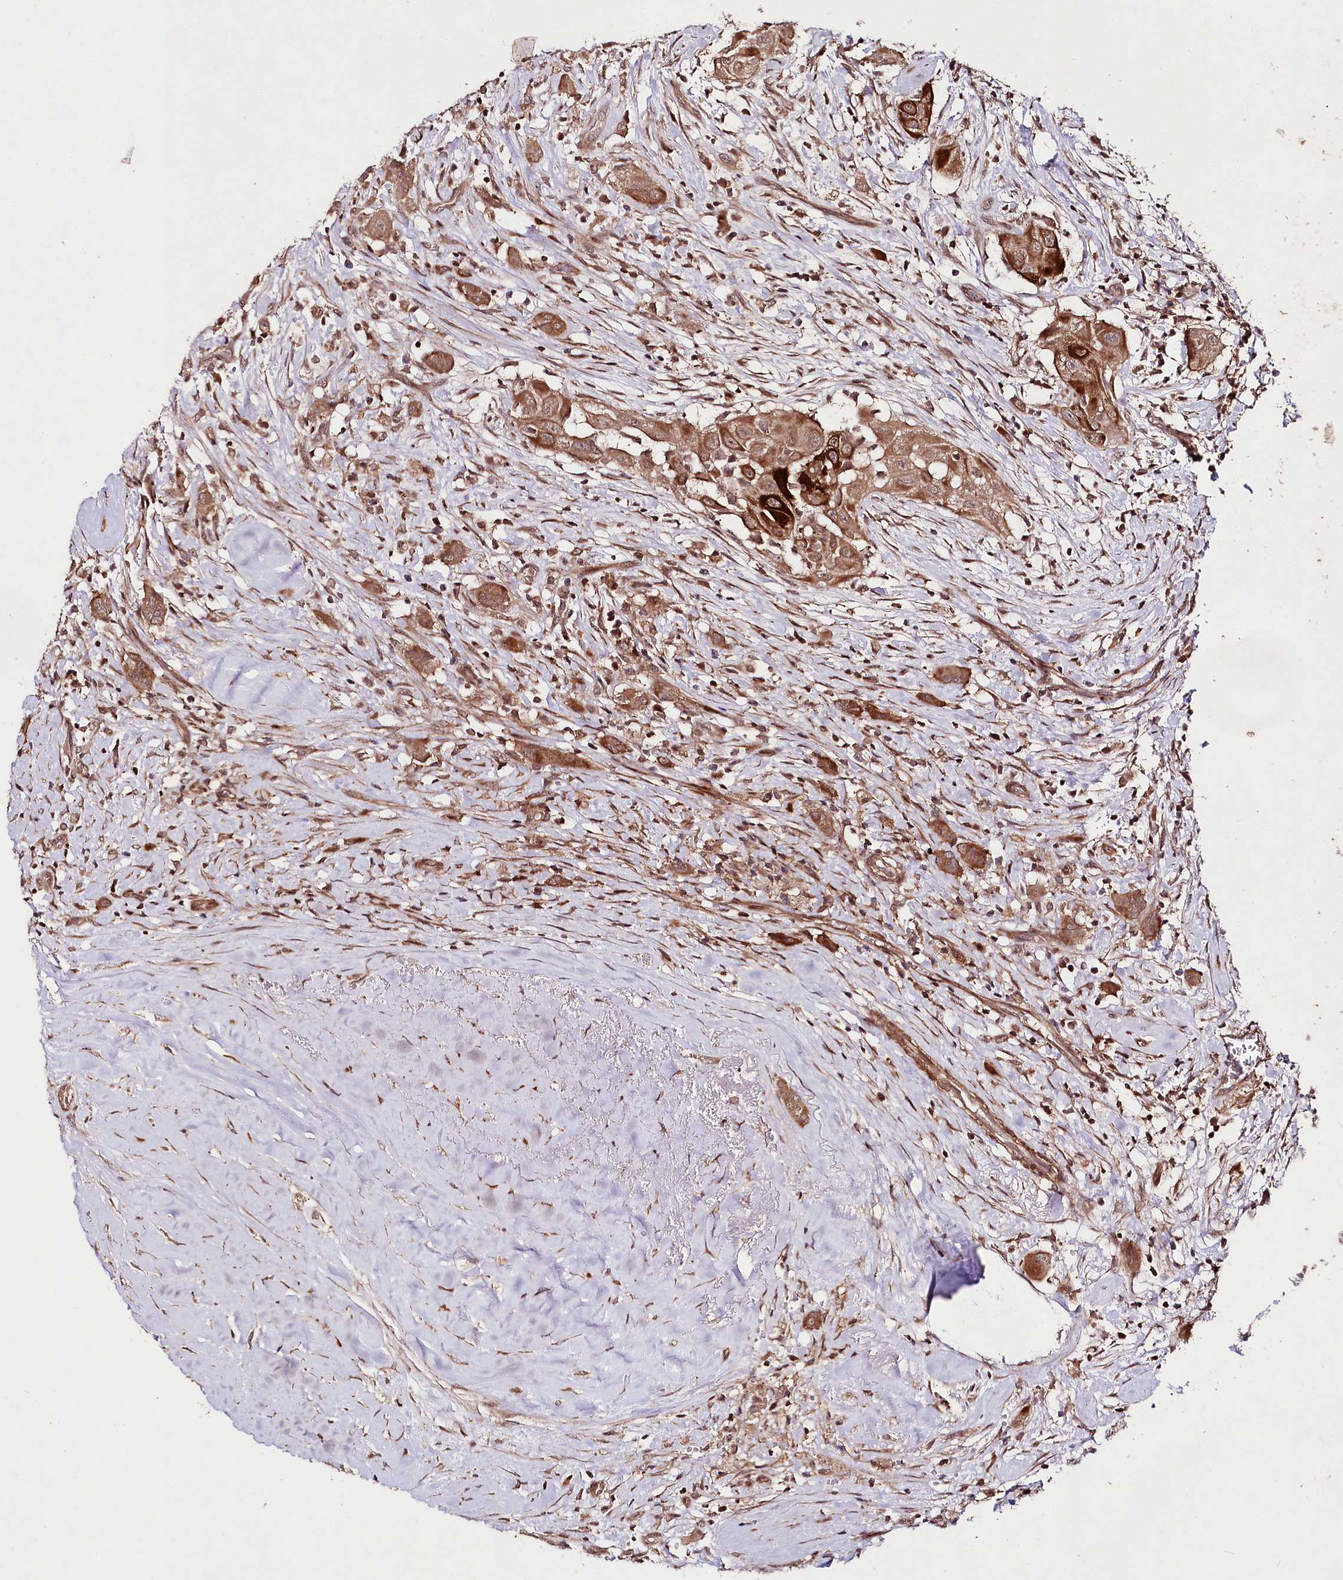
{"staining": {"intensity": "moderate", "quantity": ">75%", "location": "cytoplasmic/membranous"}, "tissue": "thyroid cancer", "cell_type": "Tumor cells", "image_type": "cancer", "snomed": [{"axis": "morphology", "description": "Papillary adenocarcinoma, NOS"}, {"axis": "topography", "description": "Thyroid gland"}], "caption": "DAB (3,3'-diaminobenzidine) immunohistochemical staining of human papillary adenocarcinoma (thyroid) demonstrates moderate cytoplasmic/membranous protein staining in about >75% of tumor cells.", "gene": "PHLDB1", "patient": {"sex": "female", "age": 59}}